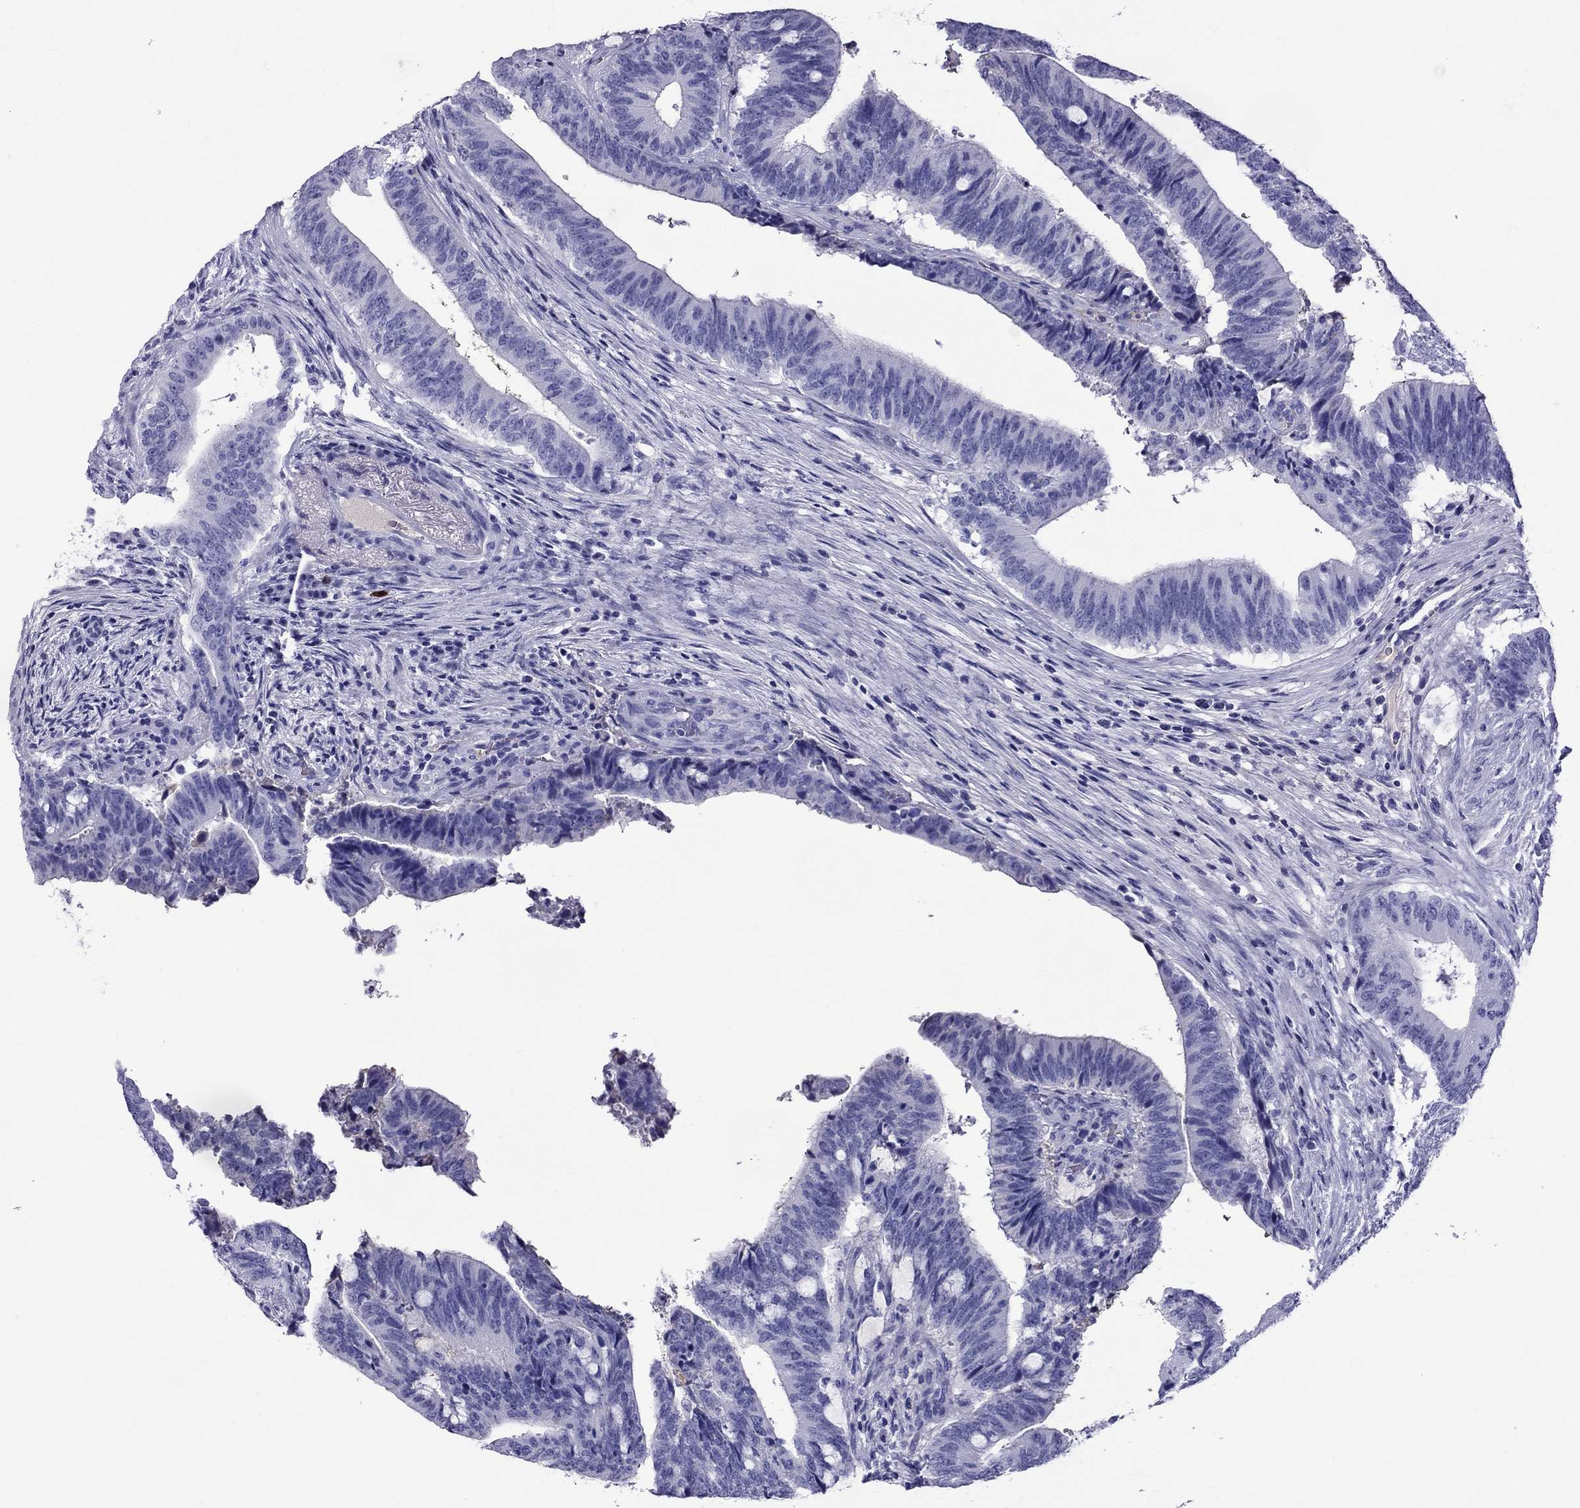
{"staining": {"intensity": "negative", "quantity": "none", "location": "none"}, "tissue": "colorectal cancer", "cell_type": "Tumor cells", "image_type": "cancer", "snomed": [{"axis": "morphology", "description": "Adenocarcinoma, NOS"}, {"axis": "topography", "description": "Colon"}], "caption": "Protein analysis of colorectal adenocarcinoma reveals no significant positivity in tumor cells.", "gene": "SCART1", "patient": {"sex": "female", "age": 43}}